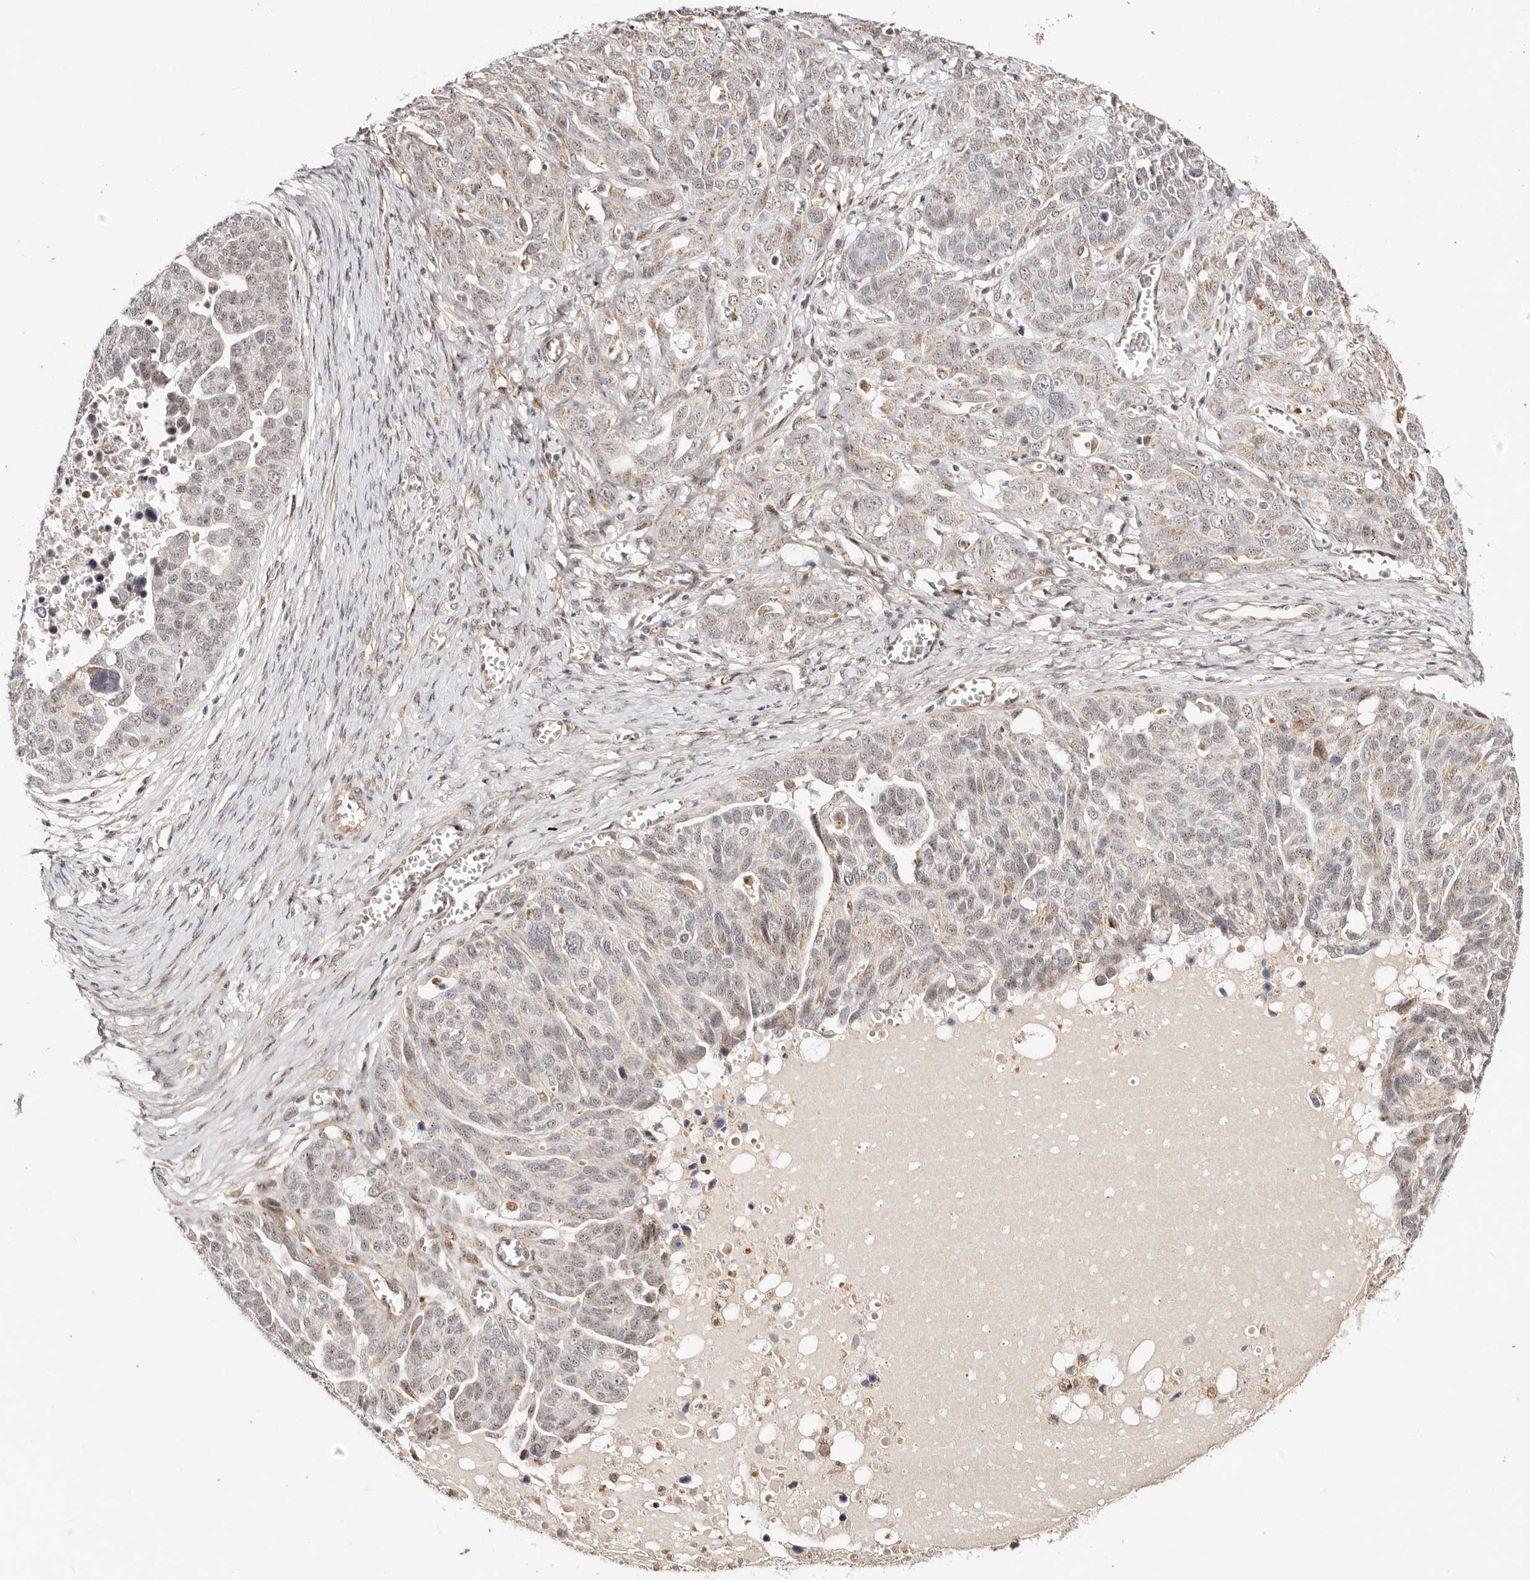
{"staining": {"intensity": "weak", "quantity": ">75%", "location": "nuclear"}, "tissue": "ovarian cancer", "cell_type": "Tumor cells", "image_type": "cancer", "snomed": [{"axis": "morphology", "description": "Cystadenocarcinoma, serous, NOS"}, {"axis": "topography", "description": "Ovary"}], "caption": "Immunohistochemical staining of ovarian cancer displays weak nuclear protein expression in approximately >75% of tumor cells.", "gene": "WRN", "patient": {"sex": "female", "age": 44}}